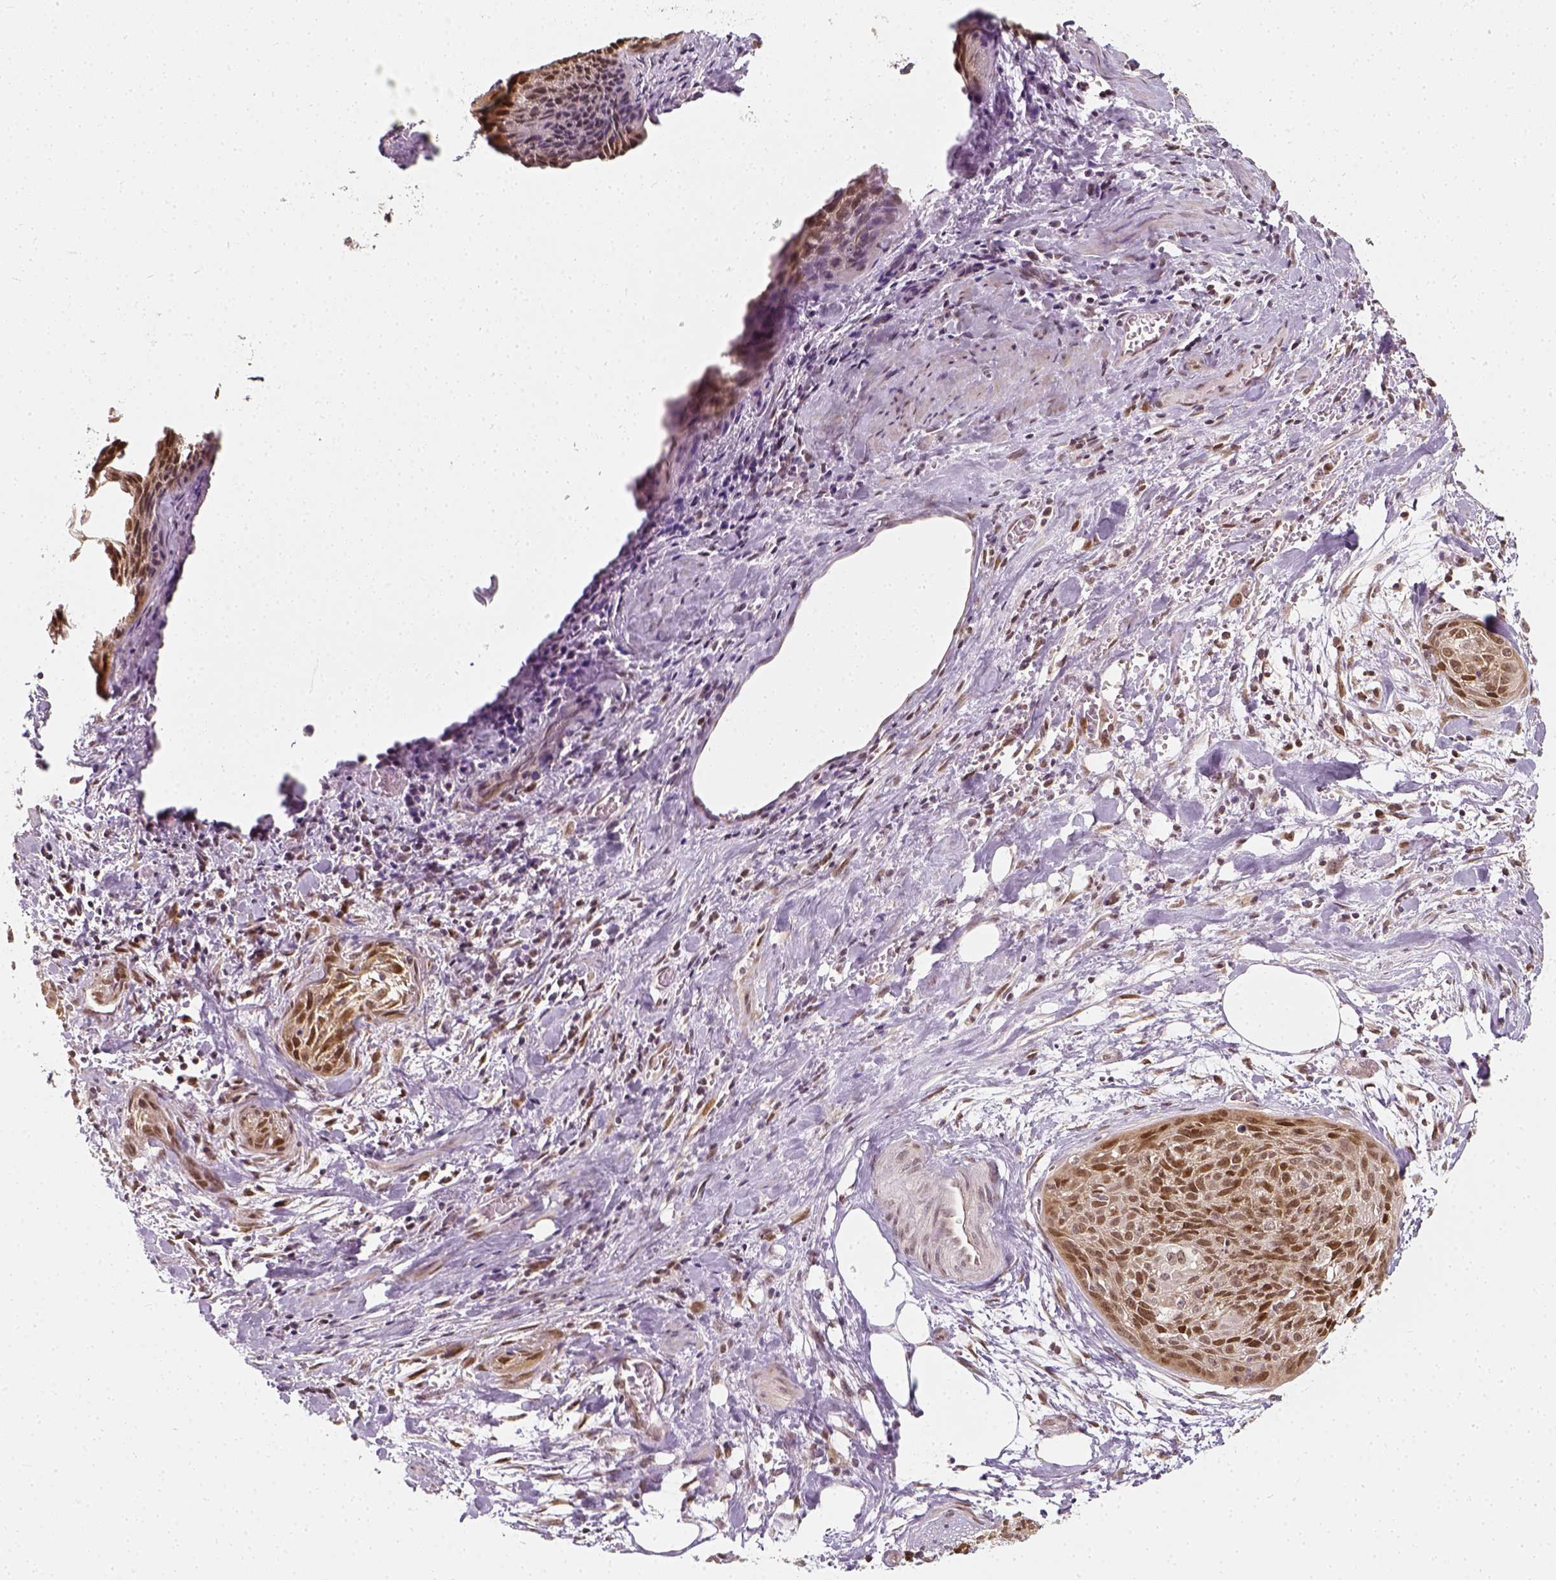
{"staining": {"intensity": "moderate", "quantity": ">75%", "location": "nuclear"}, "tissue": "cervical cancer", "cell_type": "Tumor cells", "image_type": "cancer", "snomed": [{"axis": "morphology", "description": "Squamous cell carcinoma, NOS"}, {"axis": "topography", "description": "Cervix"}], "caption": "Immunohistochemical staining of cervical cancer (squamous cell carcinoma) reveals medium levels of moderate nuclear protein staining in approximately >75% of tumor cells.", "gene": "ZMAT3", "patient": {"sex": "female", "age": 55}}